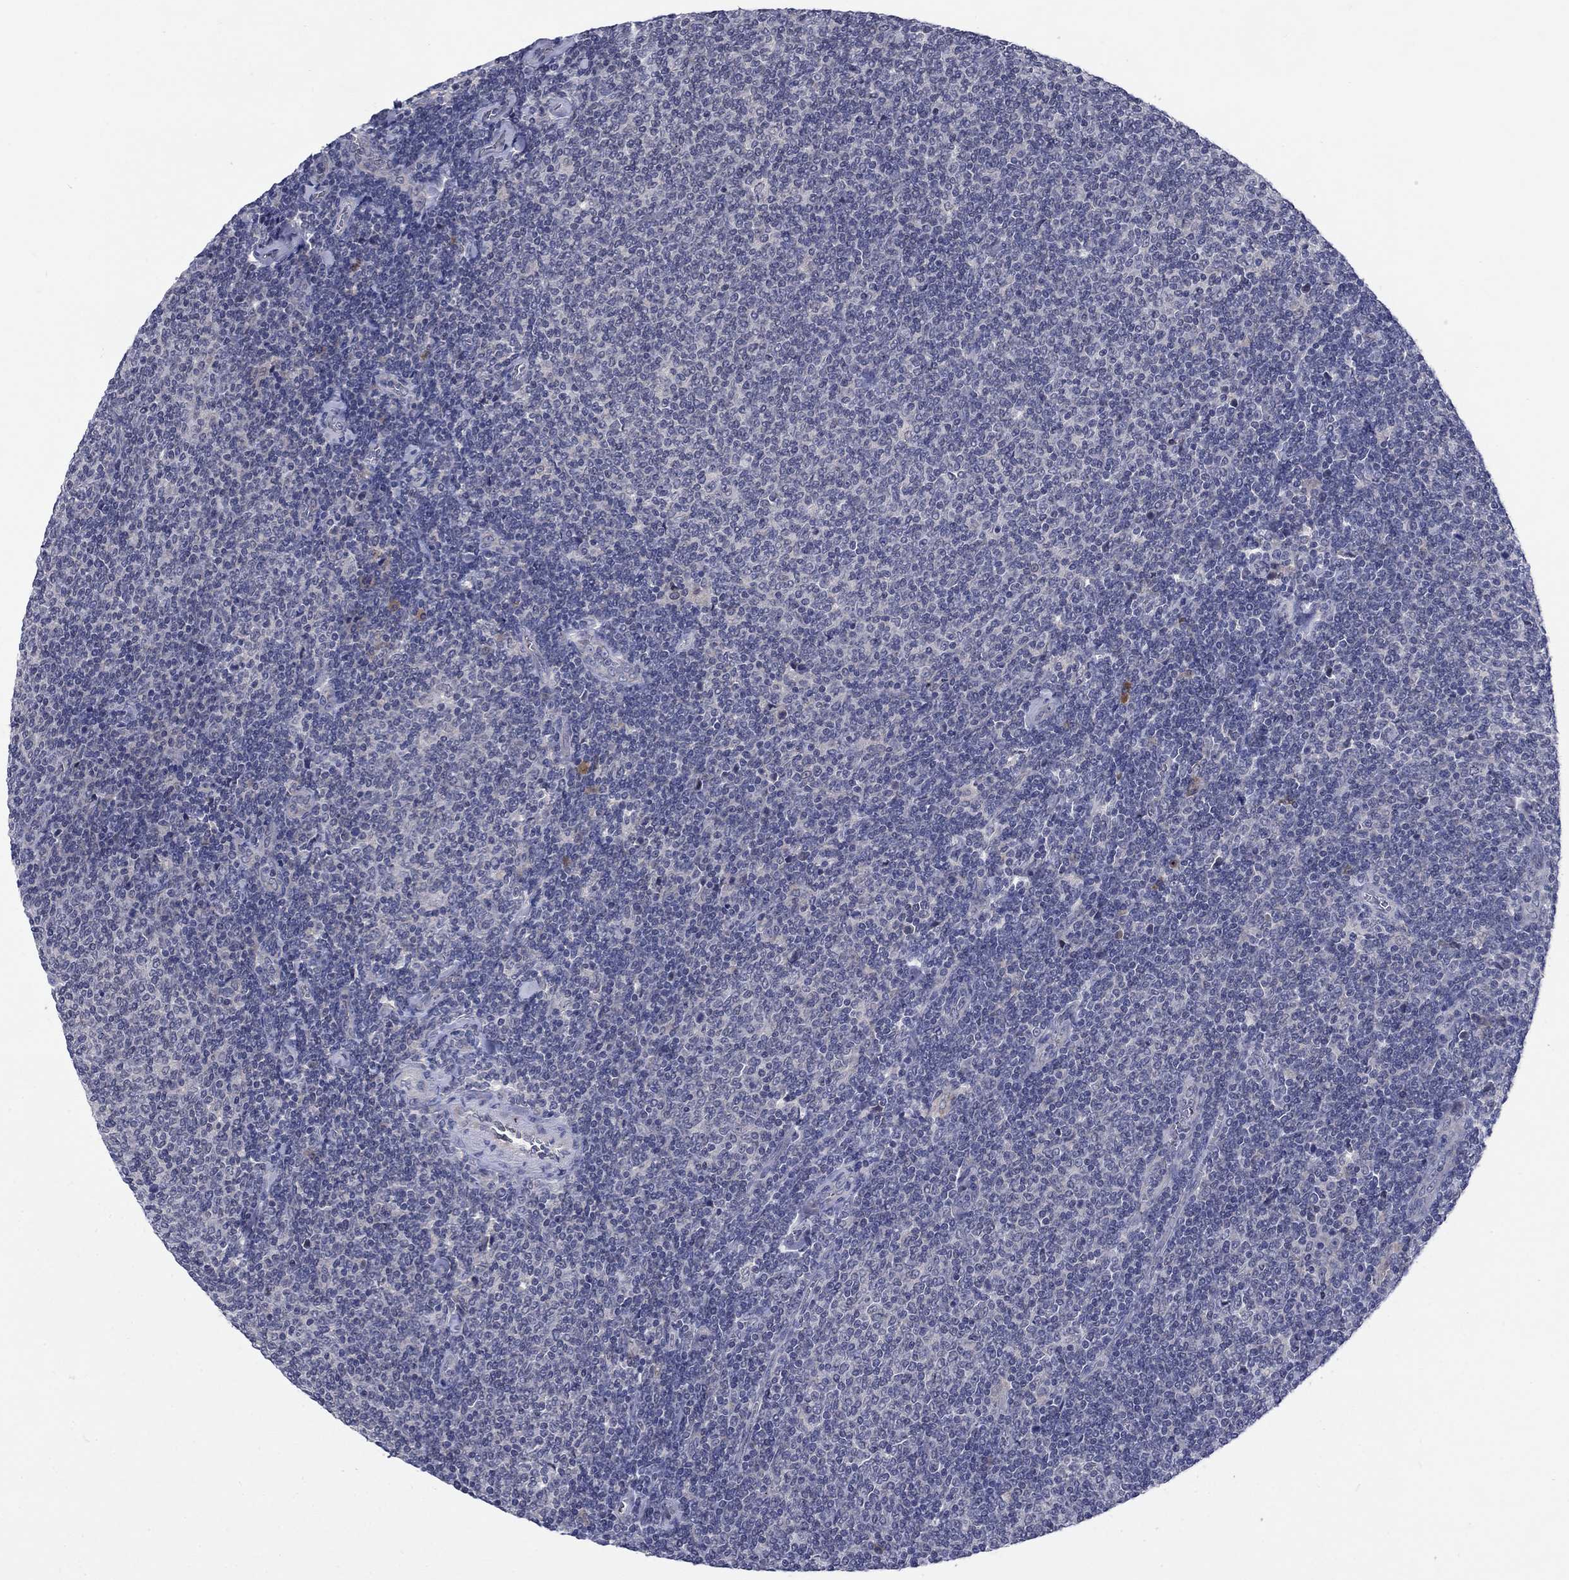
{"staining": {"intensity": "negative", "quantity": "none", "location": "none"}, "tissue": "lymphoma", "cell_type": "Tumor cells", "image_type": "cancer", "snomed": [{"axis": "morphology", "description": "Malignant lymphoma, non-Hodgkin's type, Low grade"}, {"axis": "topography", "description": "Lymph node"}], "caption": "Tumor cells show no significant expression in low-grade malignant lymphoma, non-Hodgkin's type.", "gene": "CACNA1A", "patient": {"sex": "male", "age": 52}}